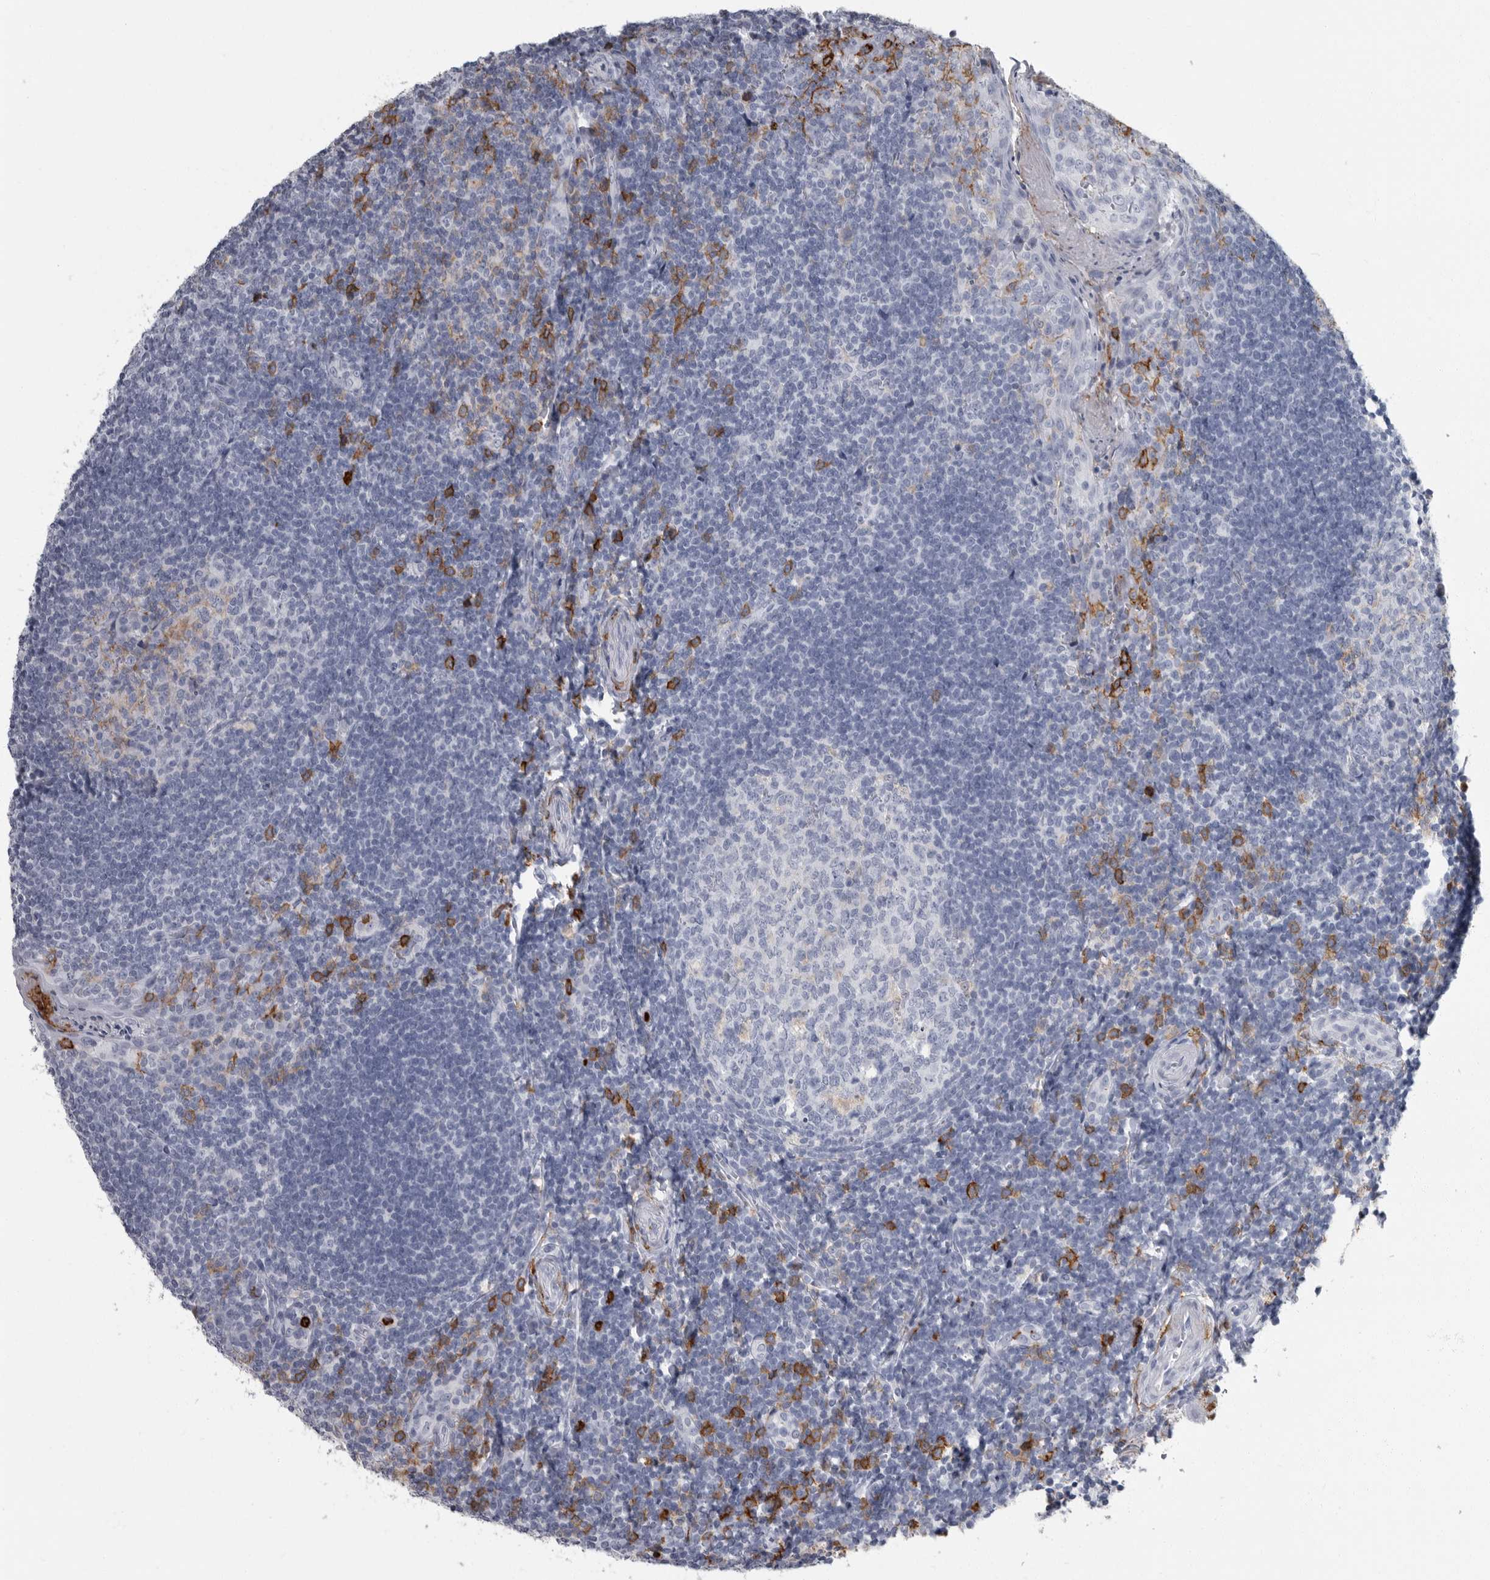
{"staining": {"intensity": "negative", "quantity": "none", "location": "none"}, "tissue": "tonsil", "cell_type": "Germinal center cells", "image_type": "normal", "snomed": [{"axis": "morphology", "description": "Normal tissue, NOS"}, {"axis": "topography", "description": "Tonsil"}], "caption": "IHC of unremarkable human tonsil demonstrates no expression in germinal center cells.", "gene": "FCER1G", "patient": {"sex": "male", "age": 27}}